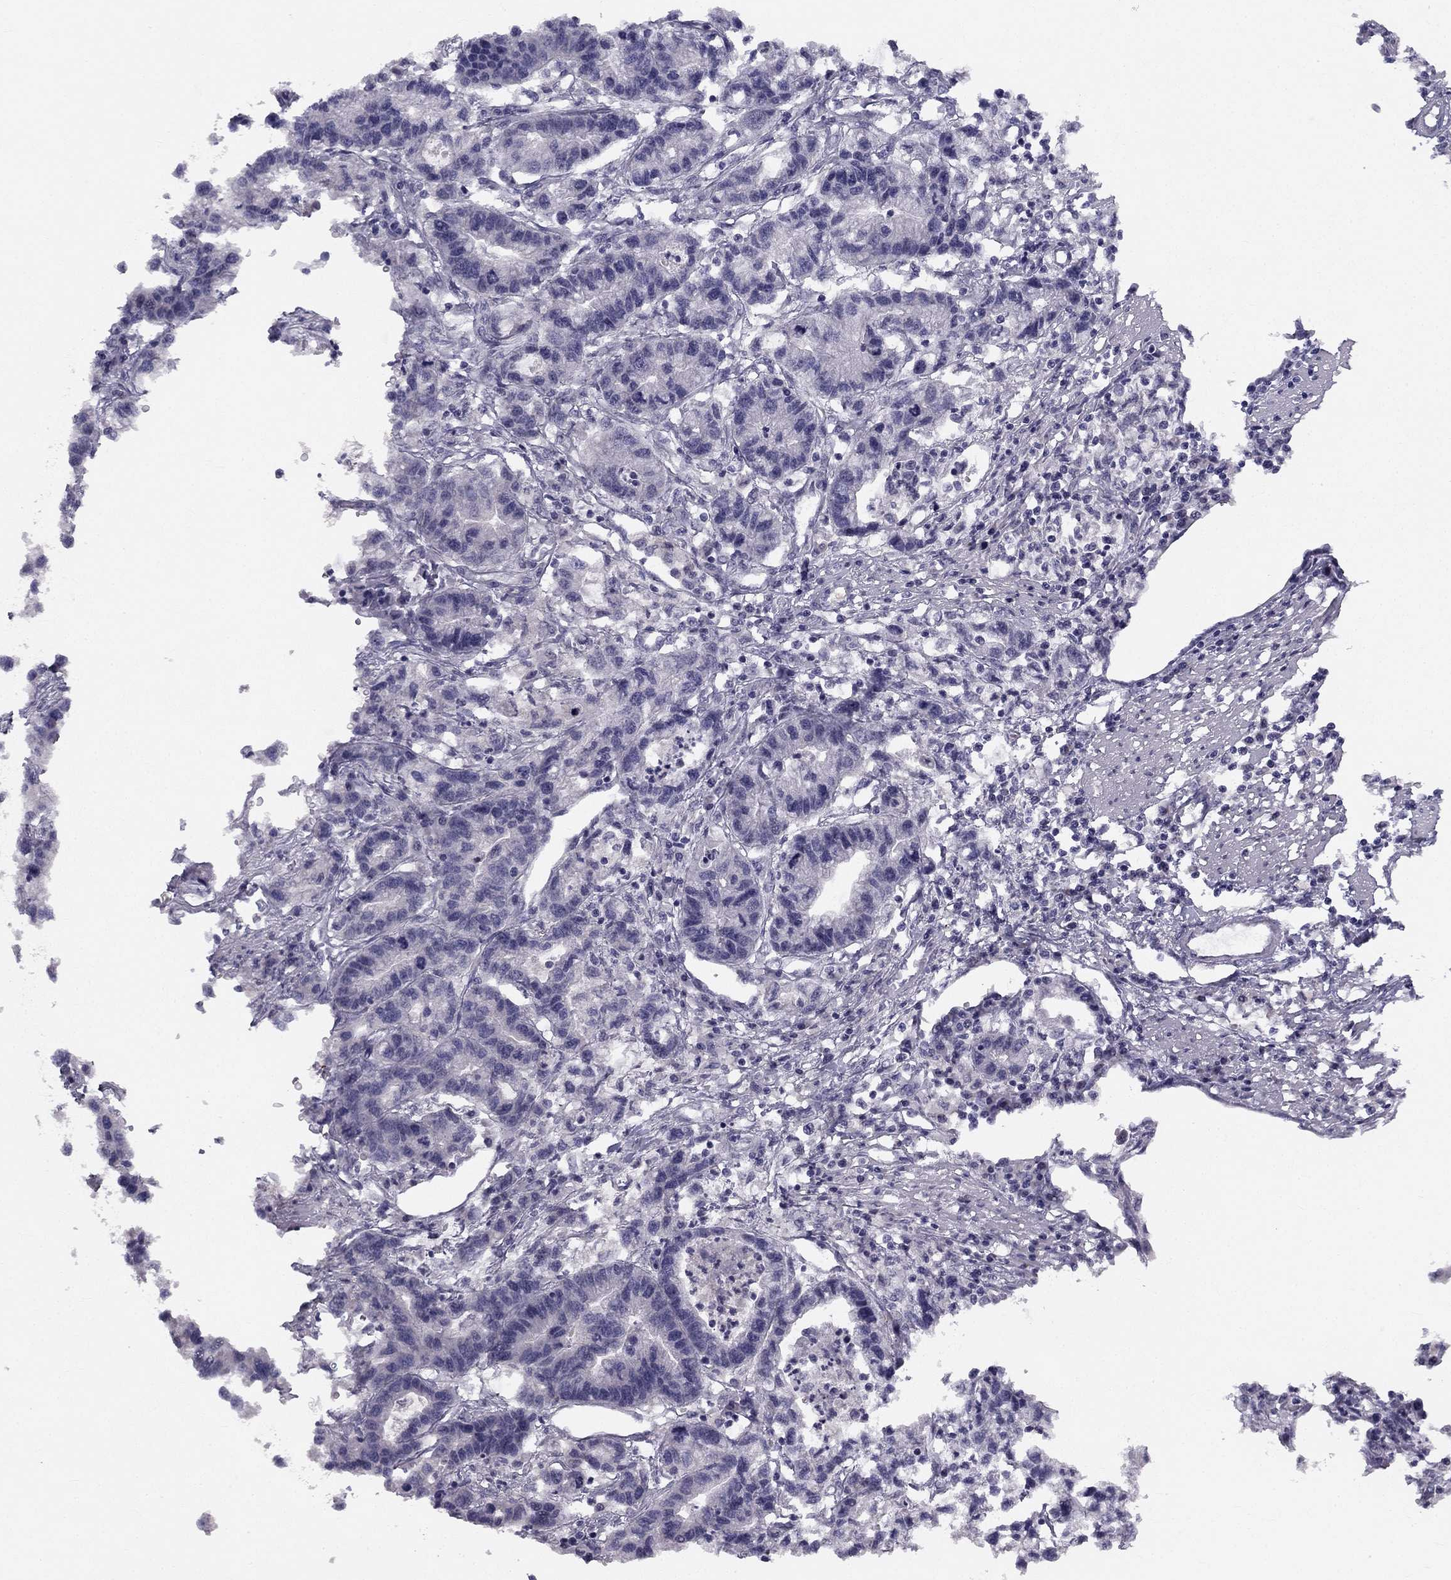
{"staining": {"intensity": "negative", "quantity": "none", "location": "none"}, "tissue": "stomach cancer", "cell_type": "Tumor cells", "image_type": "cancer", "snomed": [{"axis": "morphology", "description": "Adenocarcinoma, NOS"}, {"axis": "topography", "description": "Stomach"}], "caption": "Image shows no protein positivity in tumor cells of adenocarcinoma (stomach) tissue. Nuclei are stained in blue.", "gene": "TRPS1", "patient": {"sex": "male", "age": 83}}